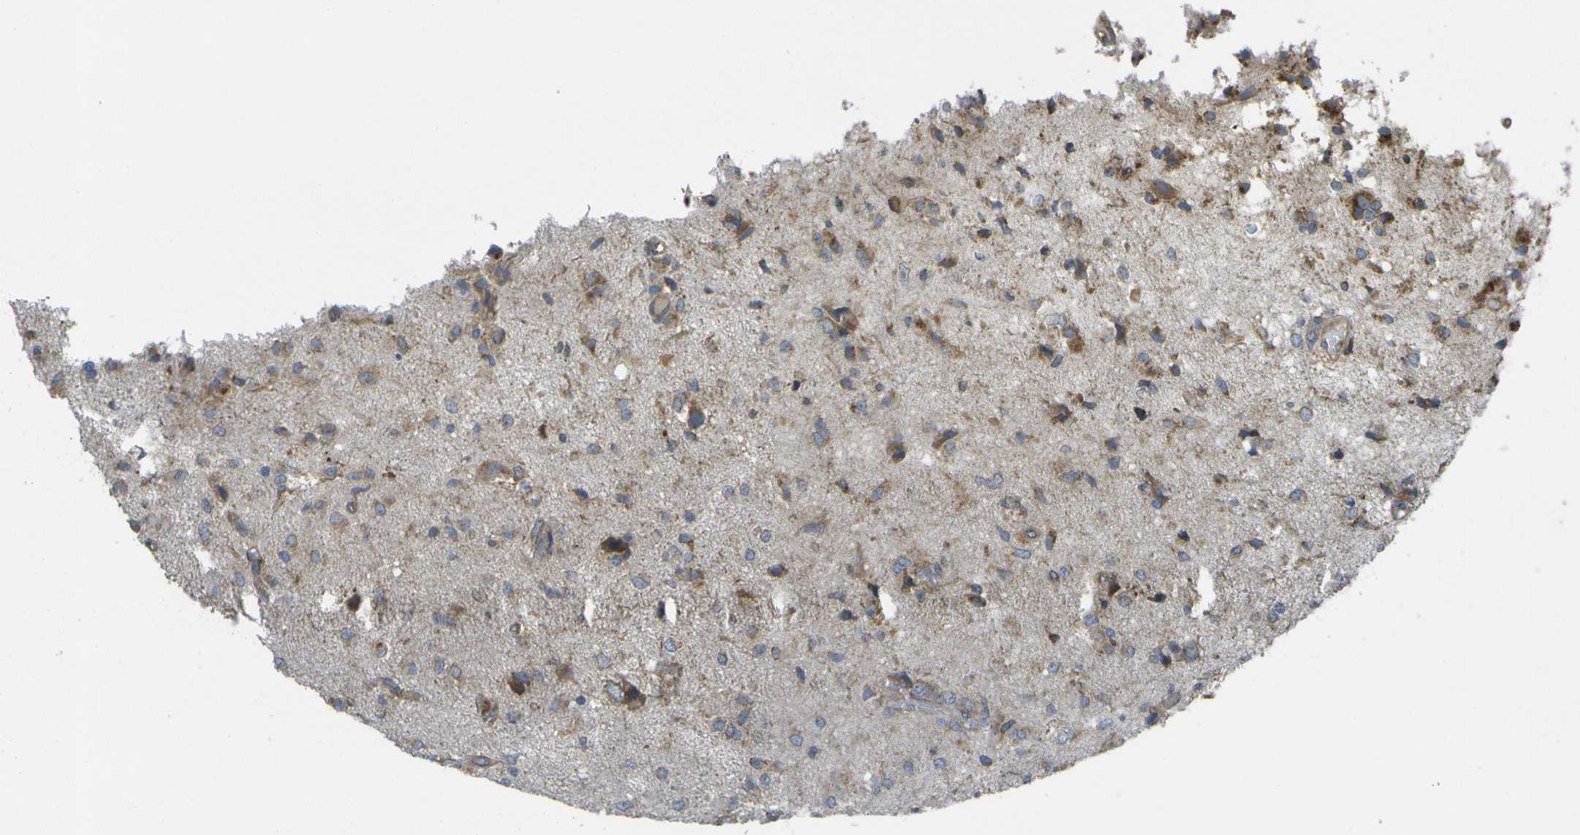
{"staining": {"intensity": "moderate", "quantity": ">75%", "location": "cytoplasmic/membranous"}, "tissue": "glioma", "cell_type": "Tumor cells", "image_type": "cancer", "snomed": [{"axis": "morphology", "description": "Glioma, malignant, High grade"}, {"axis": "topography", "description": "Brain"}], "caption": "Malignant glioma (high-grade) tissue exhibits moderate cytoplasmic/membranous staining in about >75% of tumor cells", "gene": "DPM3", "patient": {"sex": "female", "age": 59}}